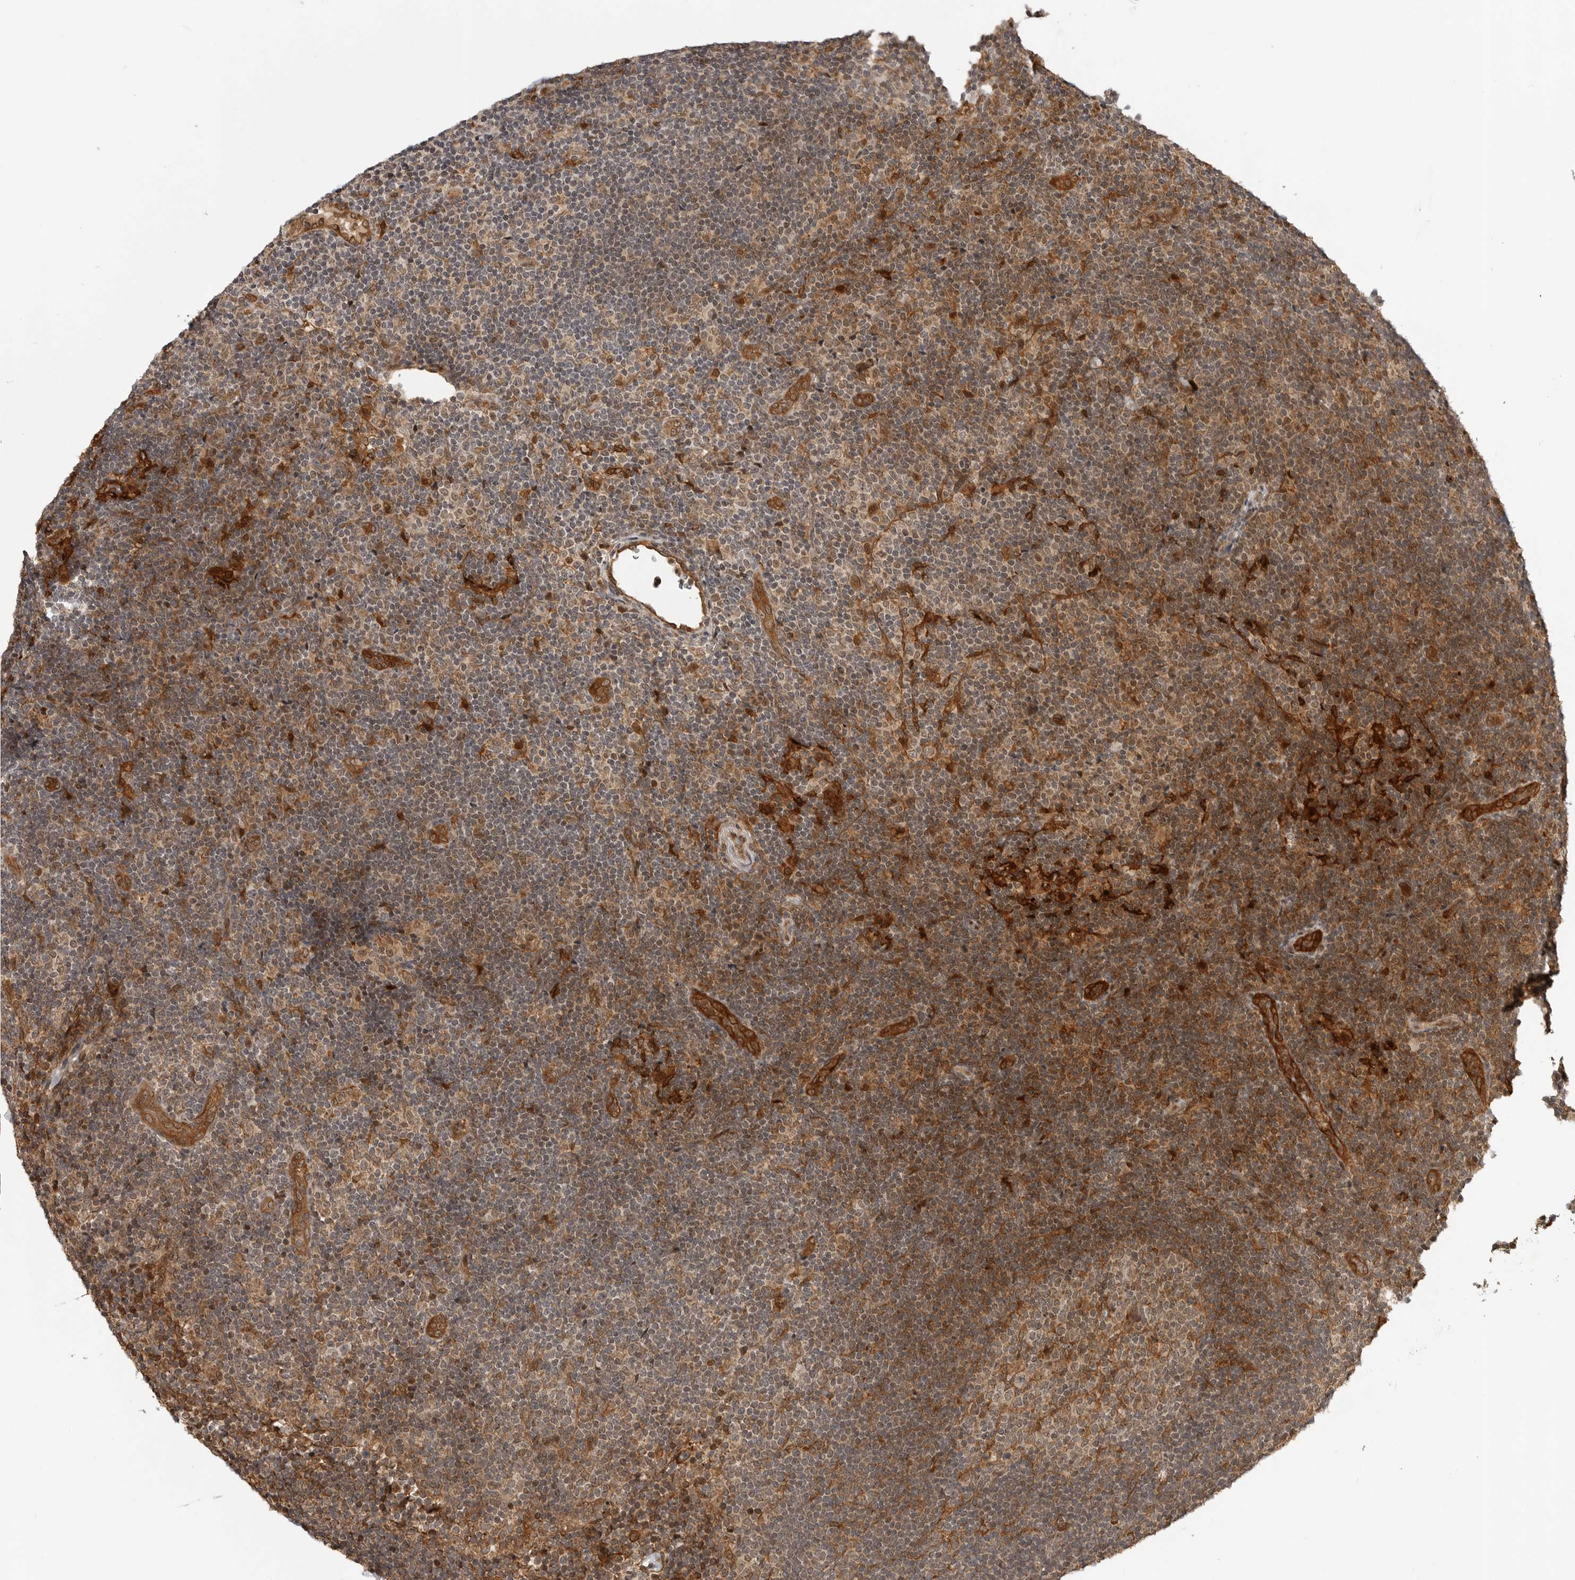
{"staining": {"intensity": "moderate", "quantity": ">75%", "location": "cytoplasmic/membranous"}, "tissue": "lymph node", "cell_type": "Germinal center cells", "image_type": "normal", "snomed": [{"axis": "morphology", "description": "Normal tissue, NOS"}, {"axis": "topography", "description": "Lymph node"}], "caption": "Immunohistochemistry image of unremarkable human lymph node stained for a protein (brown), which shows medium levels of moderate cytoplasmic/membranous positivity in approximately >75% of germinal center cells.", "gene": "BMP2K", "patient": {"sex": "female", "age": 22}}